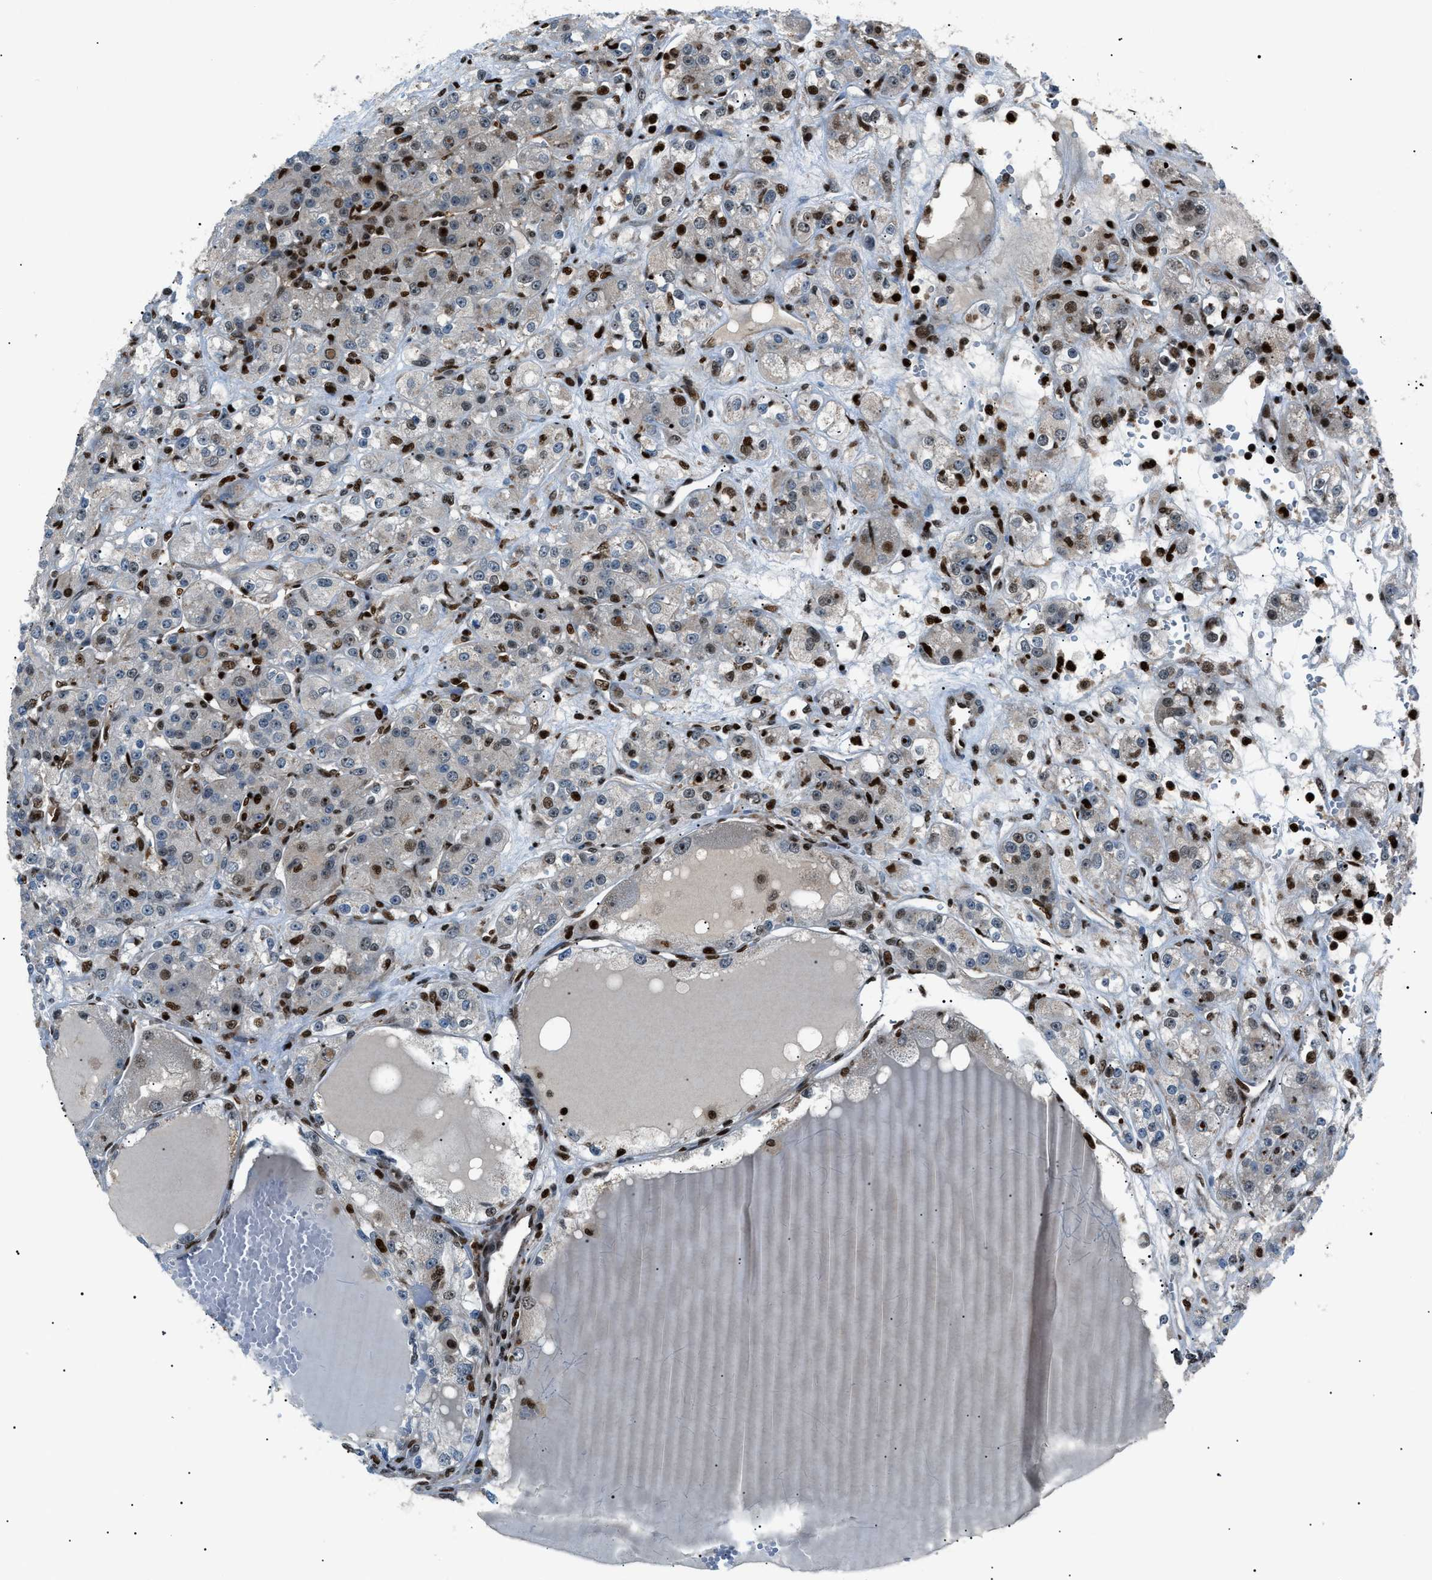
{"staining": {"intensity": "moderate", "quantity": "25%-75%", "location": "nuclear"}, "tissue": "renal cancer", "cell_type": "Tumor cells", "image_type": "cancer", "snomed": [{"axis": "morphology", "description": "Normal tissue, NOS"}, {"axis": "morphology", "description": "Adenocarcinoma, NOS"}, {"axis": "topography", "description": "Kidney"}], "caption": "This histopathology image reveals renal adenocarcinoma stained with immunohistochemistry (IHC) to label a protein in brown. The nuclear of tumor cells show moderate positivity for the protein. Nuclei are counter-stained blue.", "gene": "PRKX", "patient": {"sex": "male", "age": 61}}